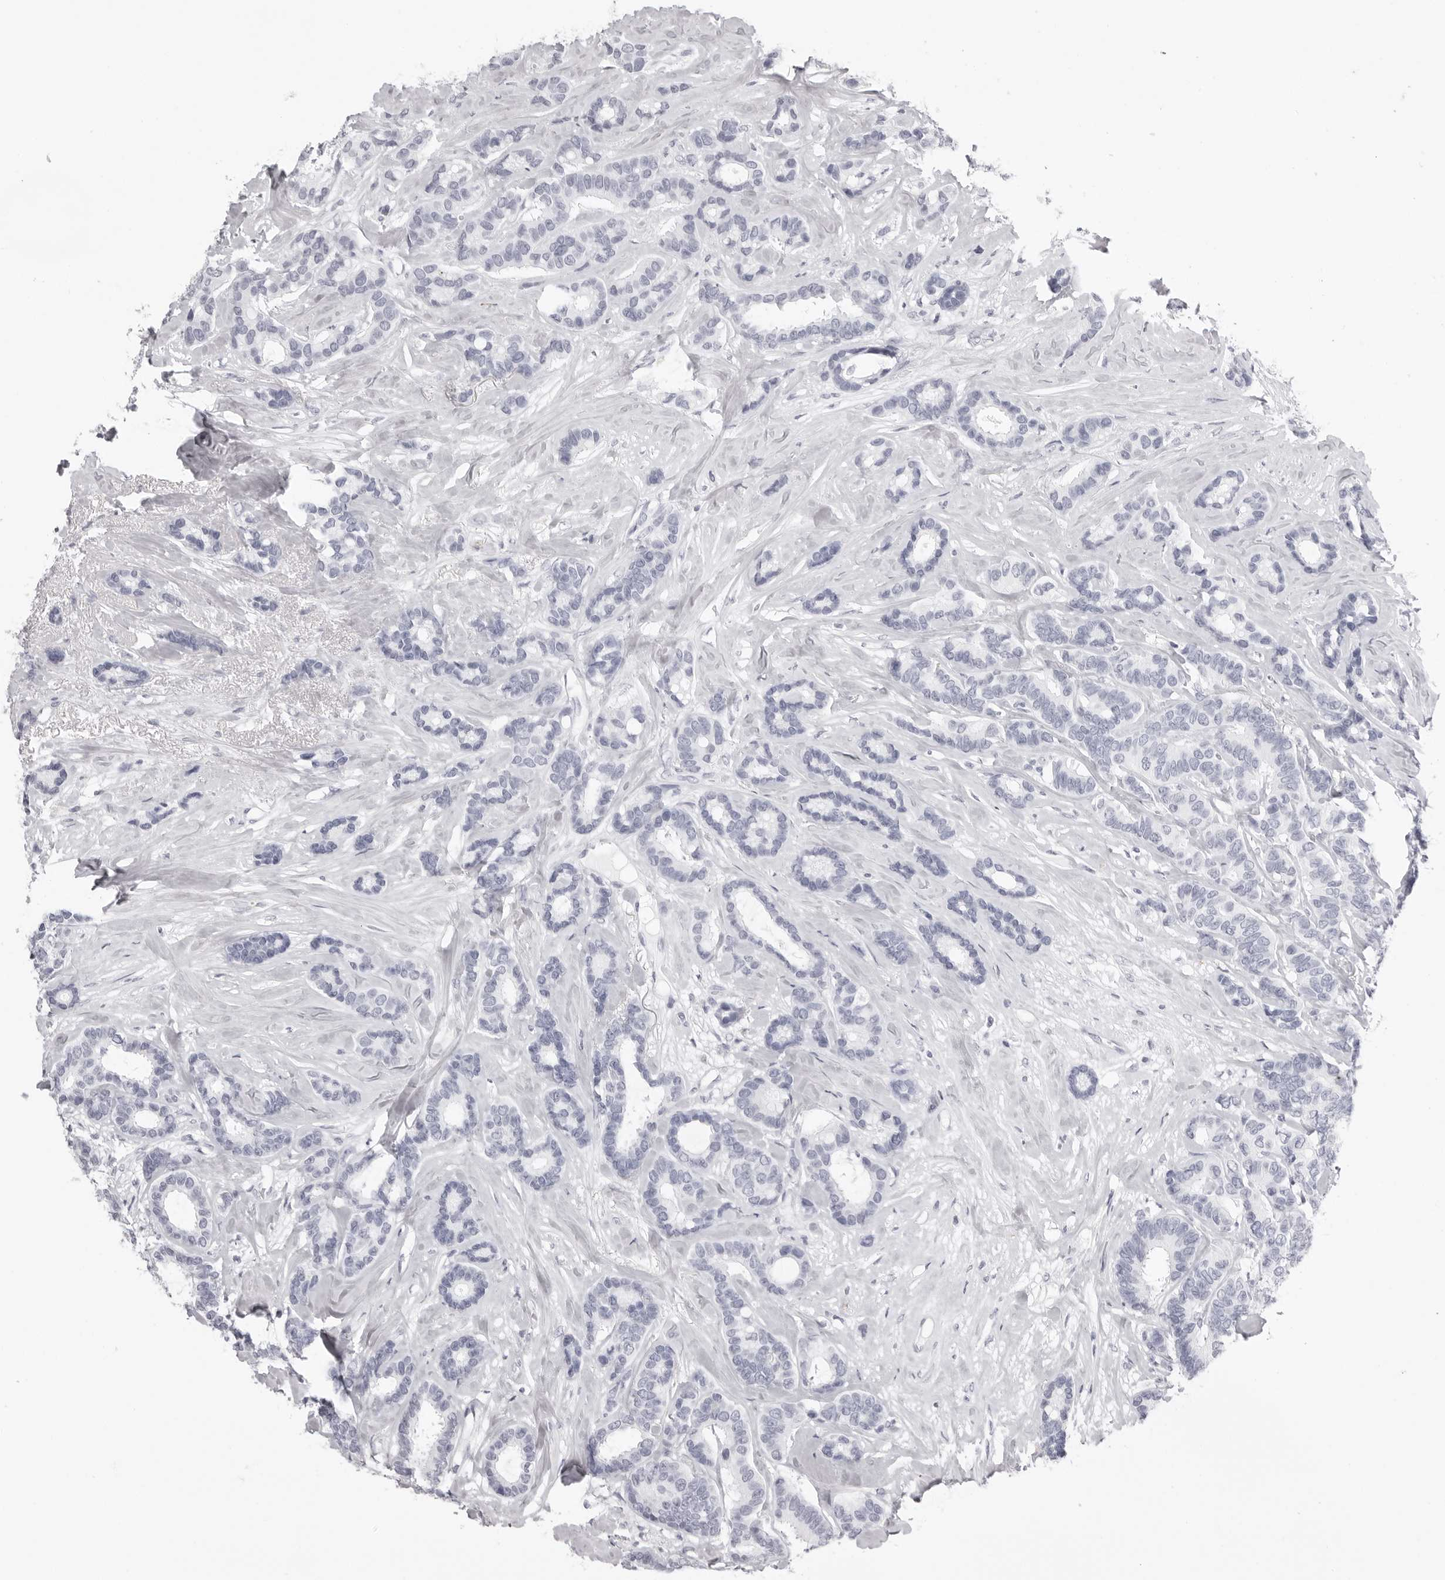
{"staining": {"intensity": "negative", "quantity": "none", "location": "none"}, "tissue": "breast cancer", "cell_type": "Tumor cells", "image_type": "cancer", "snomed": [{"axis": "morphology", "description": "Duct carcinoma"}, {"axis": "topography", "description": "Breast"}], "caption": "This is a micrograph of IHC staining of breast invasive ductal carcinoma, which shows no staining in tumor cells.", "gene": "CST1", "patient": {"sex": "female", "age": 87}}